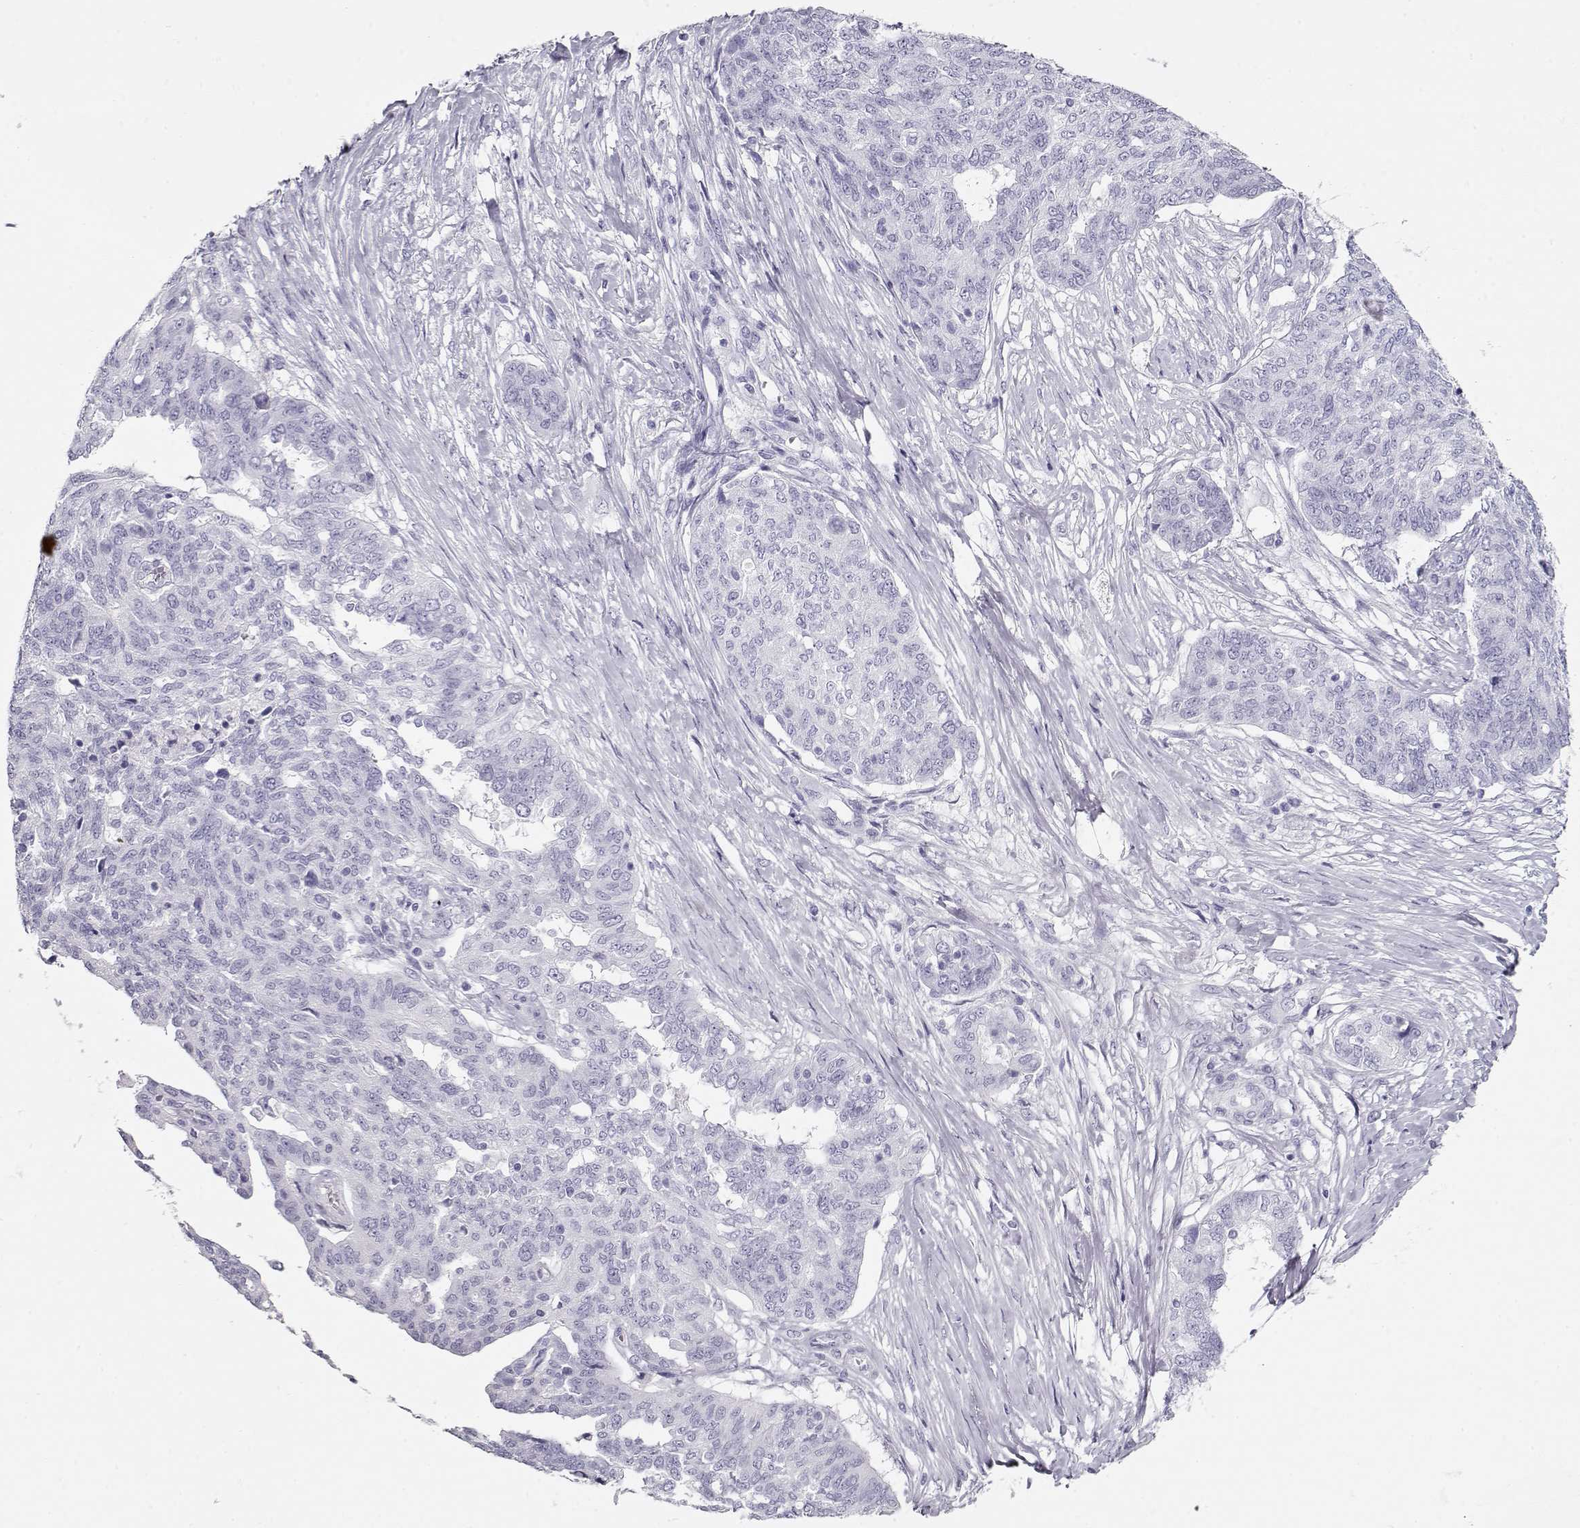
{"staining": {"intensity": "negative", "quantity": "none", "location": "none"}, "tissue": "ovarian cancer", "cell_type": "Tumor cells", "image_type": "cancer", "snomed": [{"axis": "morphology", "description": "Cystadenocarcinoma, serous, NOS"}, {"axis": "topography", "description": "Ovary"}], "caption": "An immunohistochemistry histopathology image of ovarian cancer (serous cystadenocarcinoma) is shown. There is no staining in tumor cells of ovarian cancer (serous cystadenocarcinoma). (Immunohistochemistry (ihc), brightfield microscopy, high magnification).", "gene": "MAGEC1", "patient": {"sex": "female", "age": 67}}